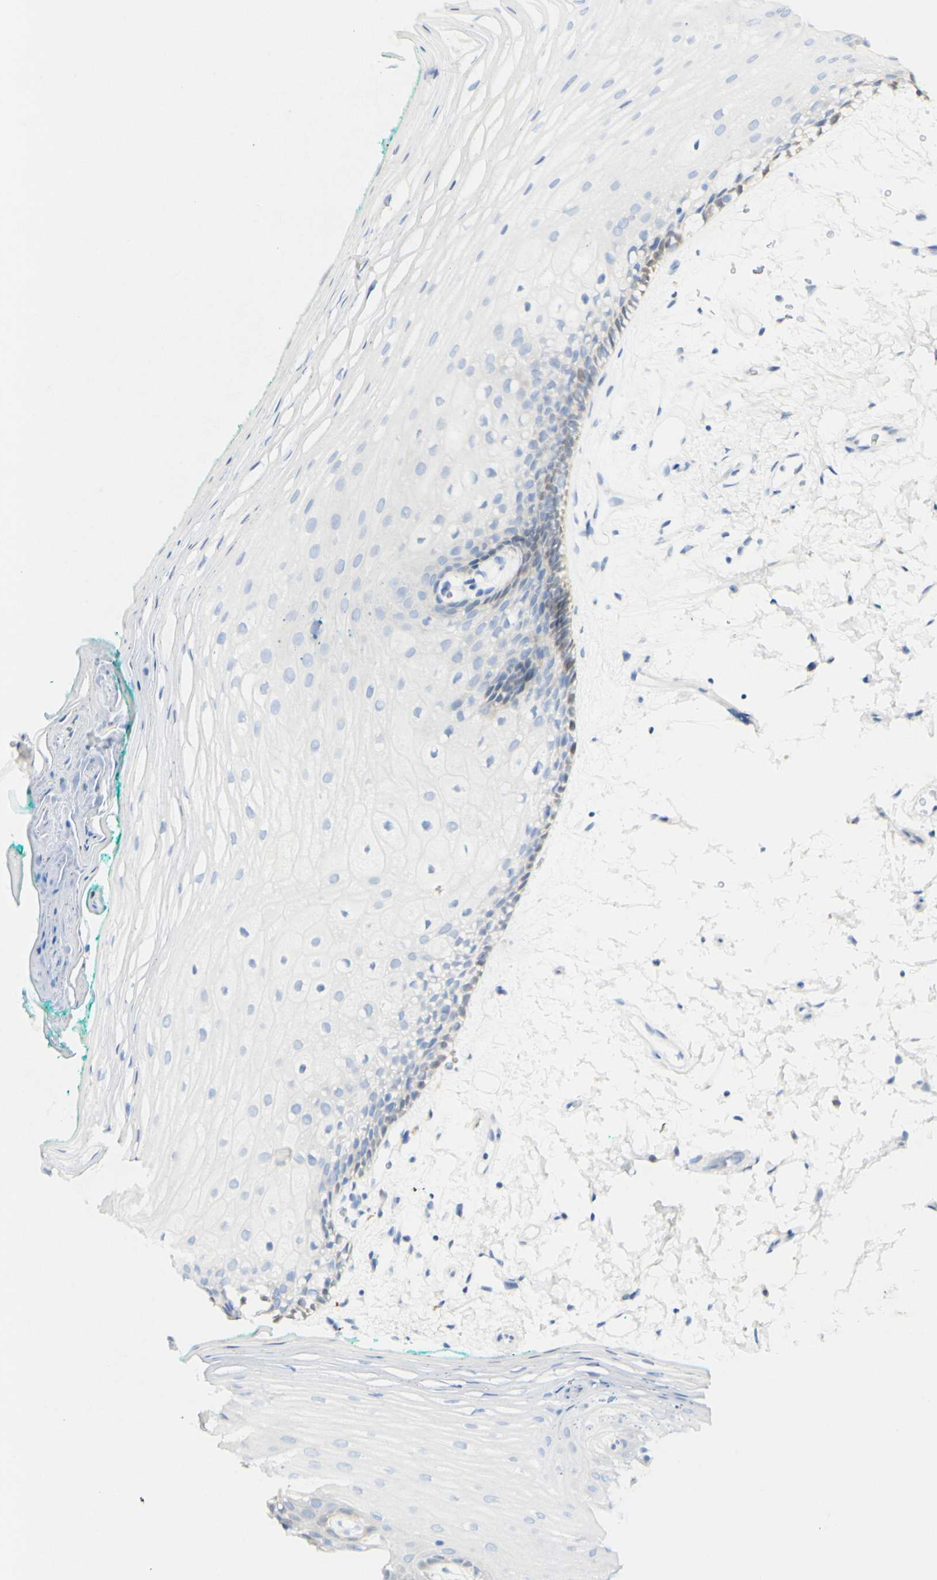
{"staining": {"intensity": "negative", "quantity": "none", "location": "none"}, "tissue": "oral mucosa", "cell_type": "Squamous epithelial cells", "image_type": "normal", "snomed": [{"axis": "morphology", "description": "Normal tissue, NOS"}, {"axis": "topography", "description": "Skeletal muscle"}, {"axis": "topography", "description": "Oral tissue"}, {"axis": "topography", "description": "Peripheral nerve tissue"}], "caption": "Immunohistochemistry (IHC) of benign oral mucosa reveals no expression in squamous epithelial cells.", "gene": "FGF4", "patient": {"sex": "female", "age": 84}}